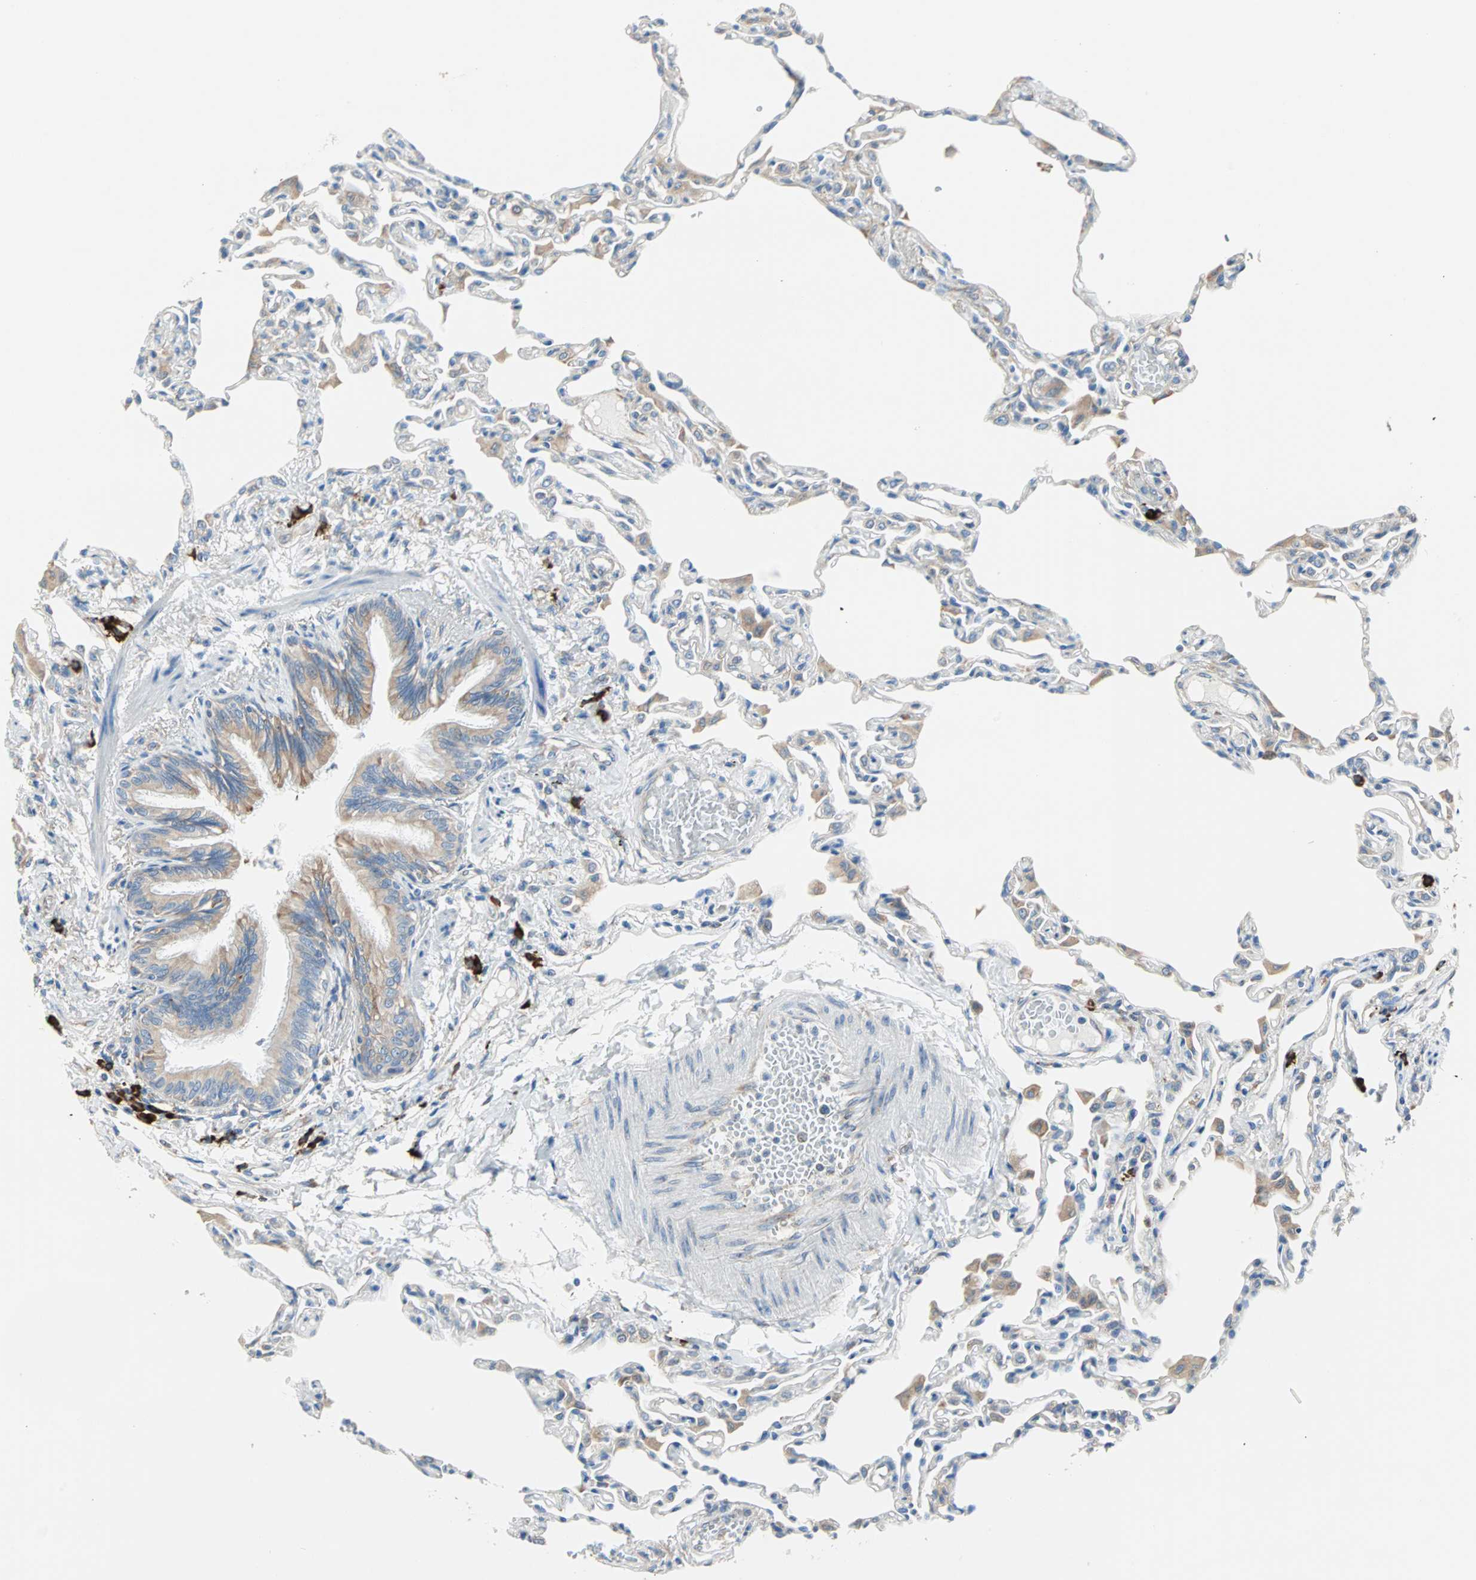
{"staining": {"intensity": "weak", "quantity": "25%-75%", "location": "cytoplasmic/membranous"}, "tissue": "lung", "cell_type": "Alveolar cells", "image_type": "normal", "snomed": [{"axis": "morphology", "description": "Normal tissue, NOS"}, {"axis": "topography", "description": "Lung"}], "caption": "High-power microscopy captured an IHC photomicrograph of unremarkable lung, revealing weak cytoplasmic/membranous positivity in approximately 25%-75% of alveolar cells. Nuclei are stained in blue.", "gene": "PLCXD1", "patient": {"sex": "female", "age": 49}}